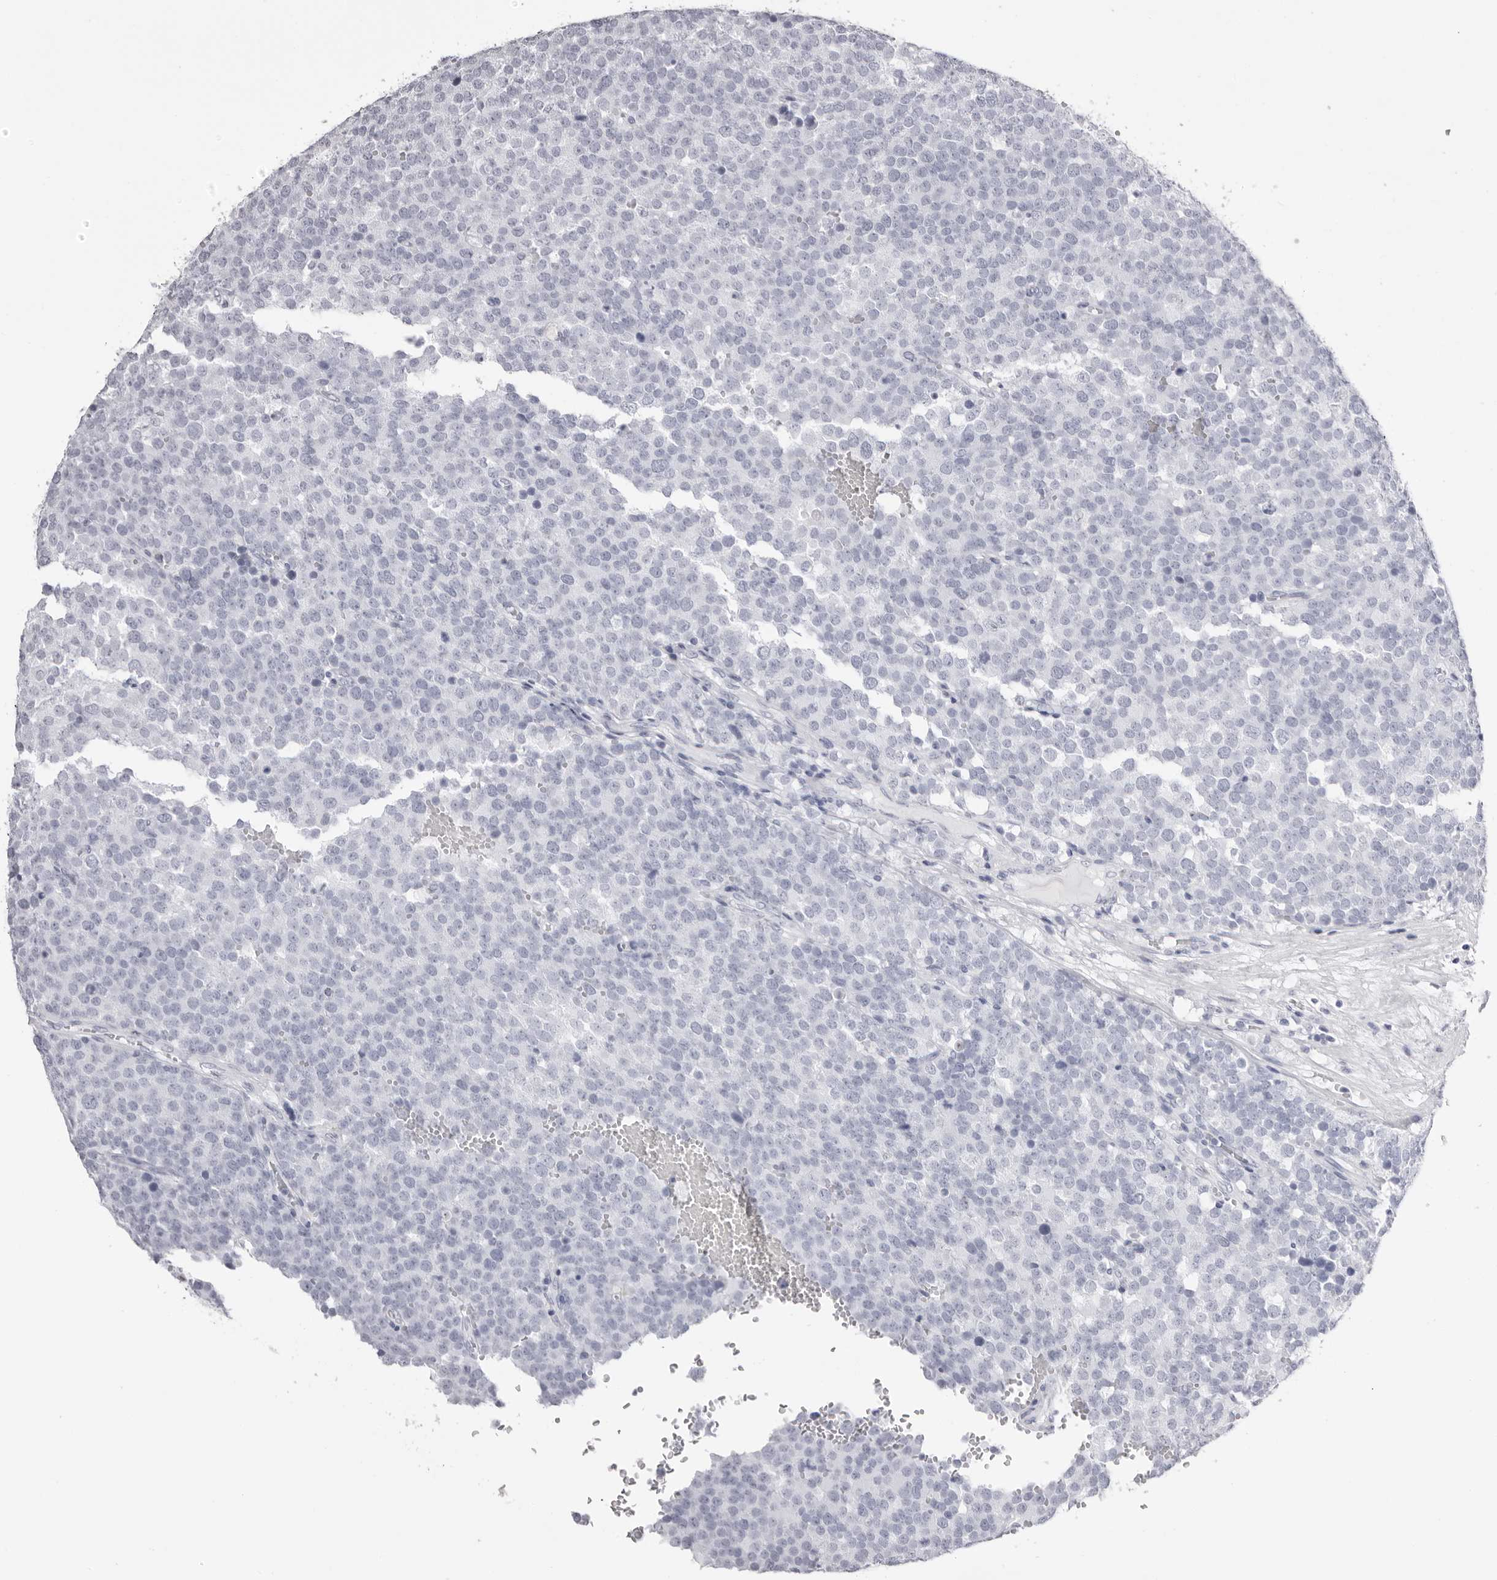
{"staining": {"intensity": "negative", "quantity": "none", "location": "none"}, "tissue": "testis cancer", "cell_type": "Tumor cells", "image_type": "cancer", "snomed": [{"axis": "morphology", "description": "Seminoma, NOS"}, {"axis": "topography", "description": "Testis"}], "caption": "Tumor cells show no significant protein staining in testis cancer. Brightfield microscopy of immunohistochemistry (IHC) stained with DAB (3,3'-diaminobenzidine) (brown) and hematoxylin (blue), captured at high magnification.", "gene": "TMOD4", "patient": {"sex": "male", "age": 71}}